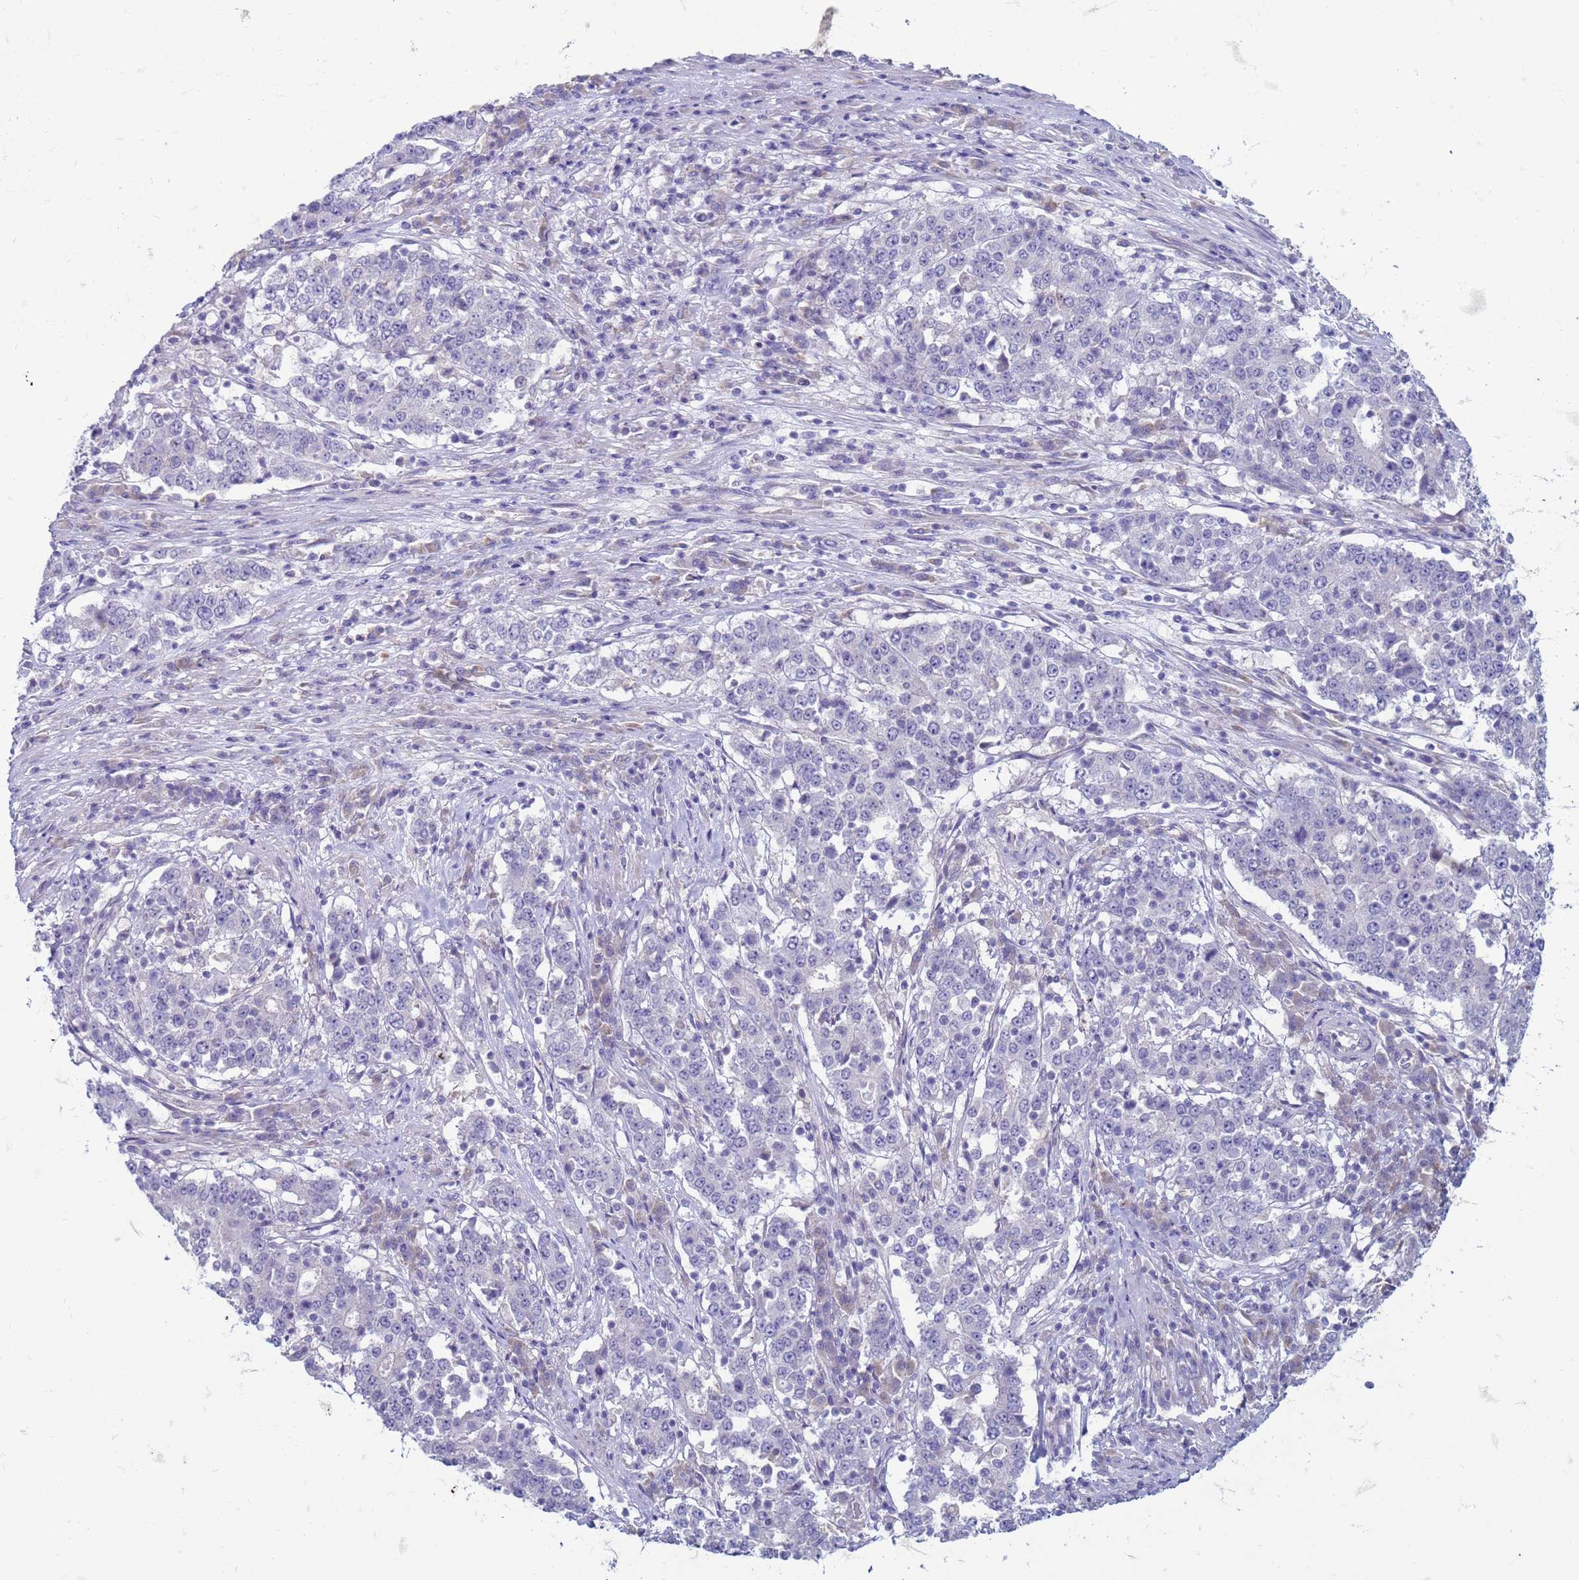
{"staining": {"intensity": "negative", "quantity": "none", "location": "none"}, "tissue": "stomach cancer", "cell_type": "Tumor cells", "image_type": "cancer", "snomed": [{"axis": "morphology", "description": "Adenocarcinoma, NOS"}, {"axis": "topography", "description": "Stomach"}], "caption": "The histopathology image displays no significant staining in tumor cells of stomach cancer (adenocarcinoma).", "gene": "SUCO", "patient": {"sex": "male", "age": 59}}